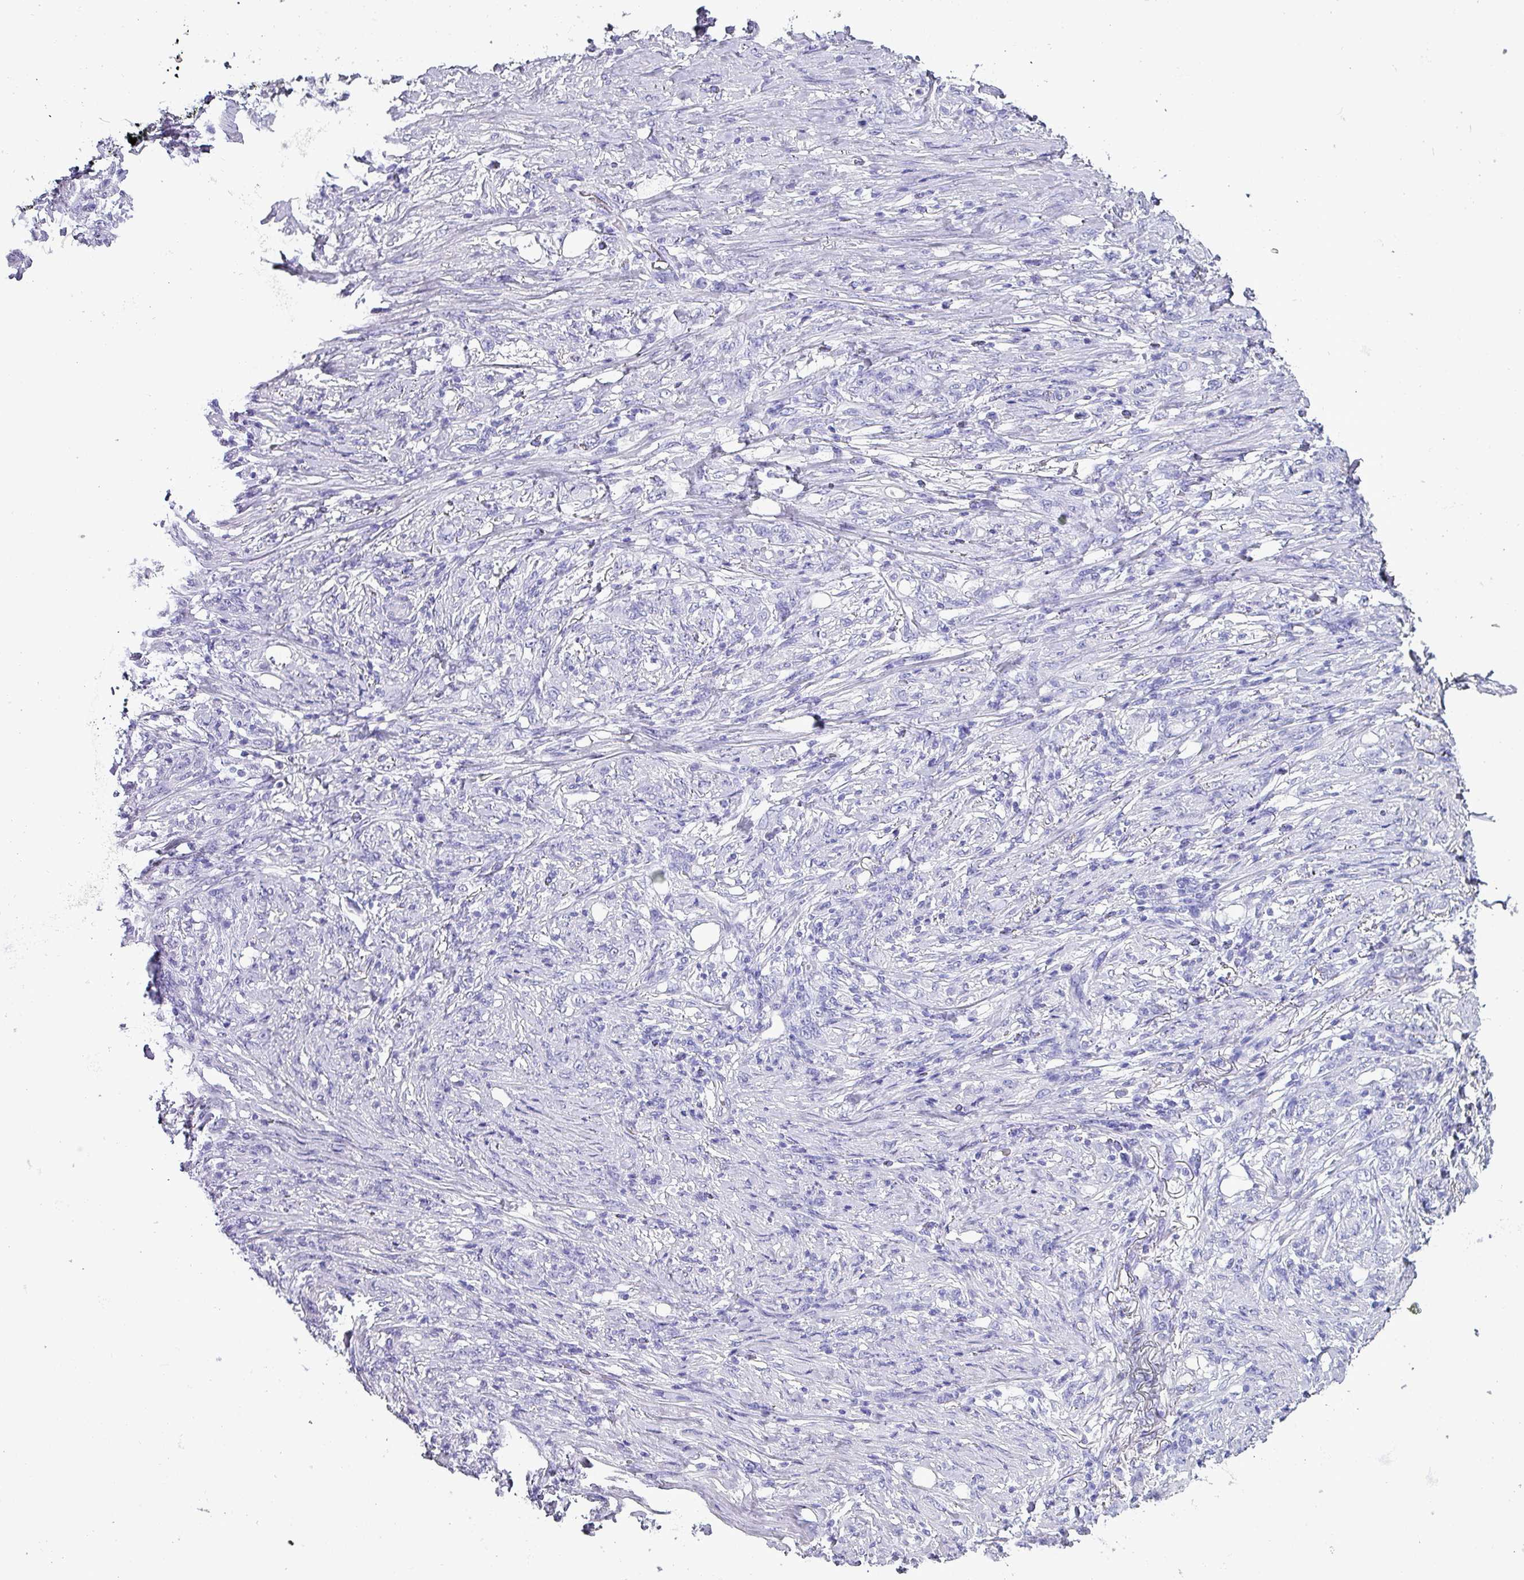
{"staining": {"intensity": "negative", "quantity": "none", "location": "none"}, "tissue": "stomach cancer", "cell_type": "Tumor cells", "image_type": "cancer", "snomed": [{"axis": "morphology", "description": "Adenocarcinoma, NOS"}, {"axis": "topography", "description": "Stomach"}], "caption": "Protein analysis of stomach adenocarcinoma displays no significant expression in tumor cells.", "gene": "KRT6C", "patient": {"sex": "female", "age": 79}}